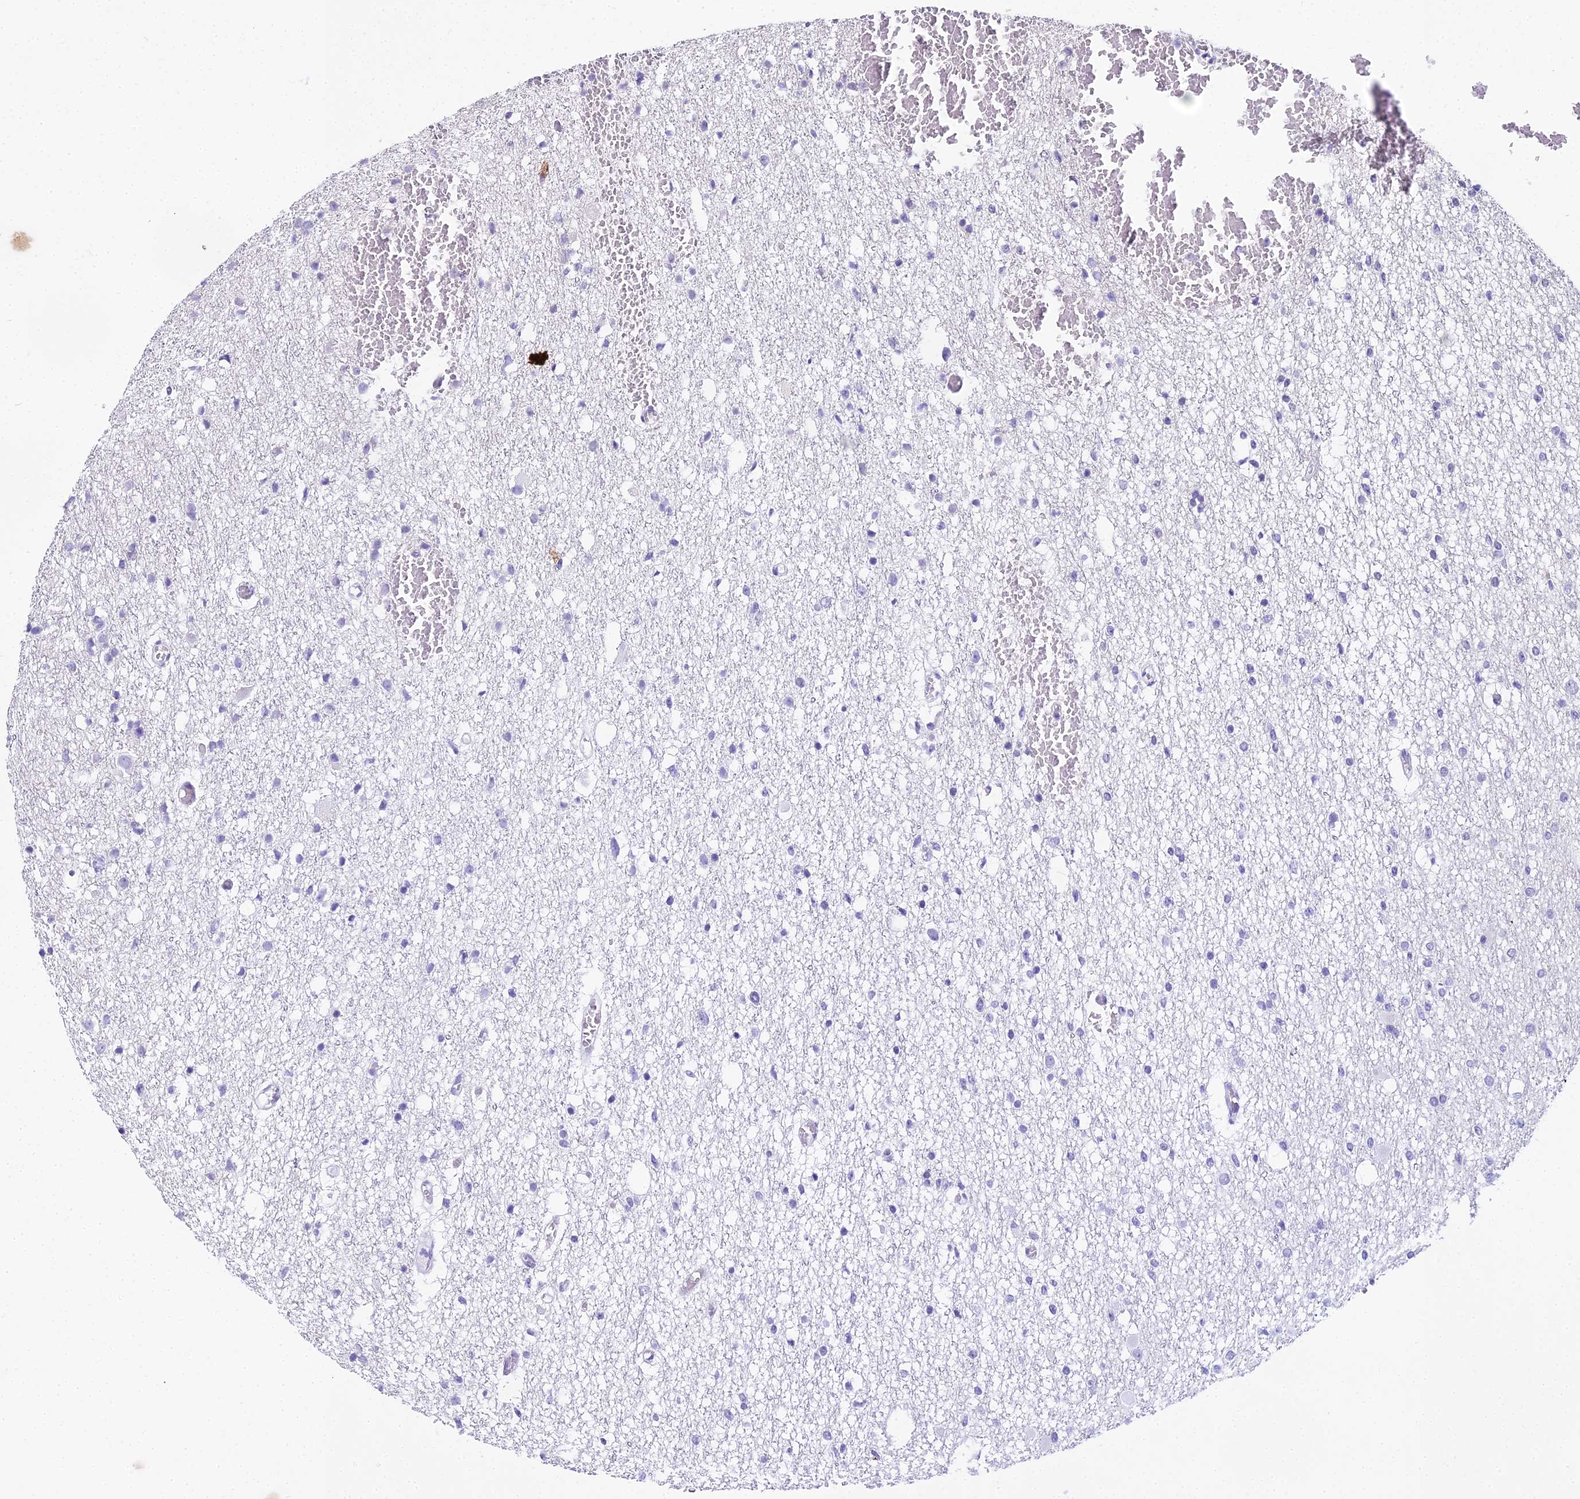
{"staining": {"intensity": "negative", "quantity": "none", "location": "none"}, "tissue": "glioma", "cell_type": "Tumor cells", "image_type": "cancer", "snomed": [{"axis": "morphology", "description": "Glioma, malignant, Low grade"}, {"axis": "topography", "description": "Brain"}], "caption": "Immunohistochemistry of human glioma displays no expression in tumor cells.", "gene": "MAT2A", "patient": {"sex": "female", "age": 22}}